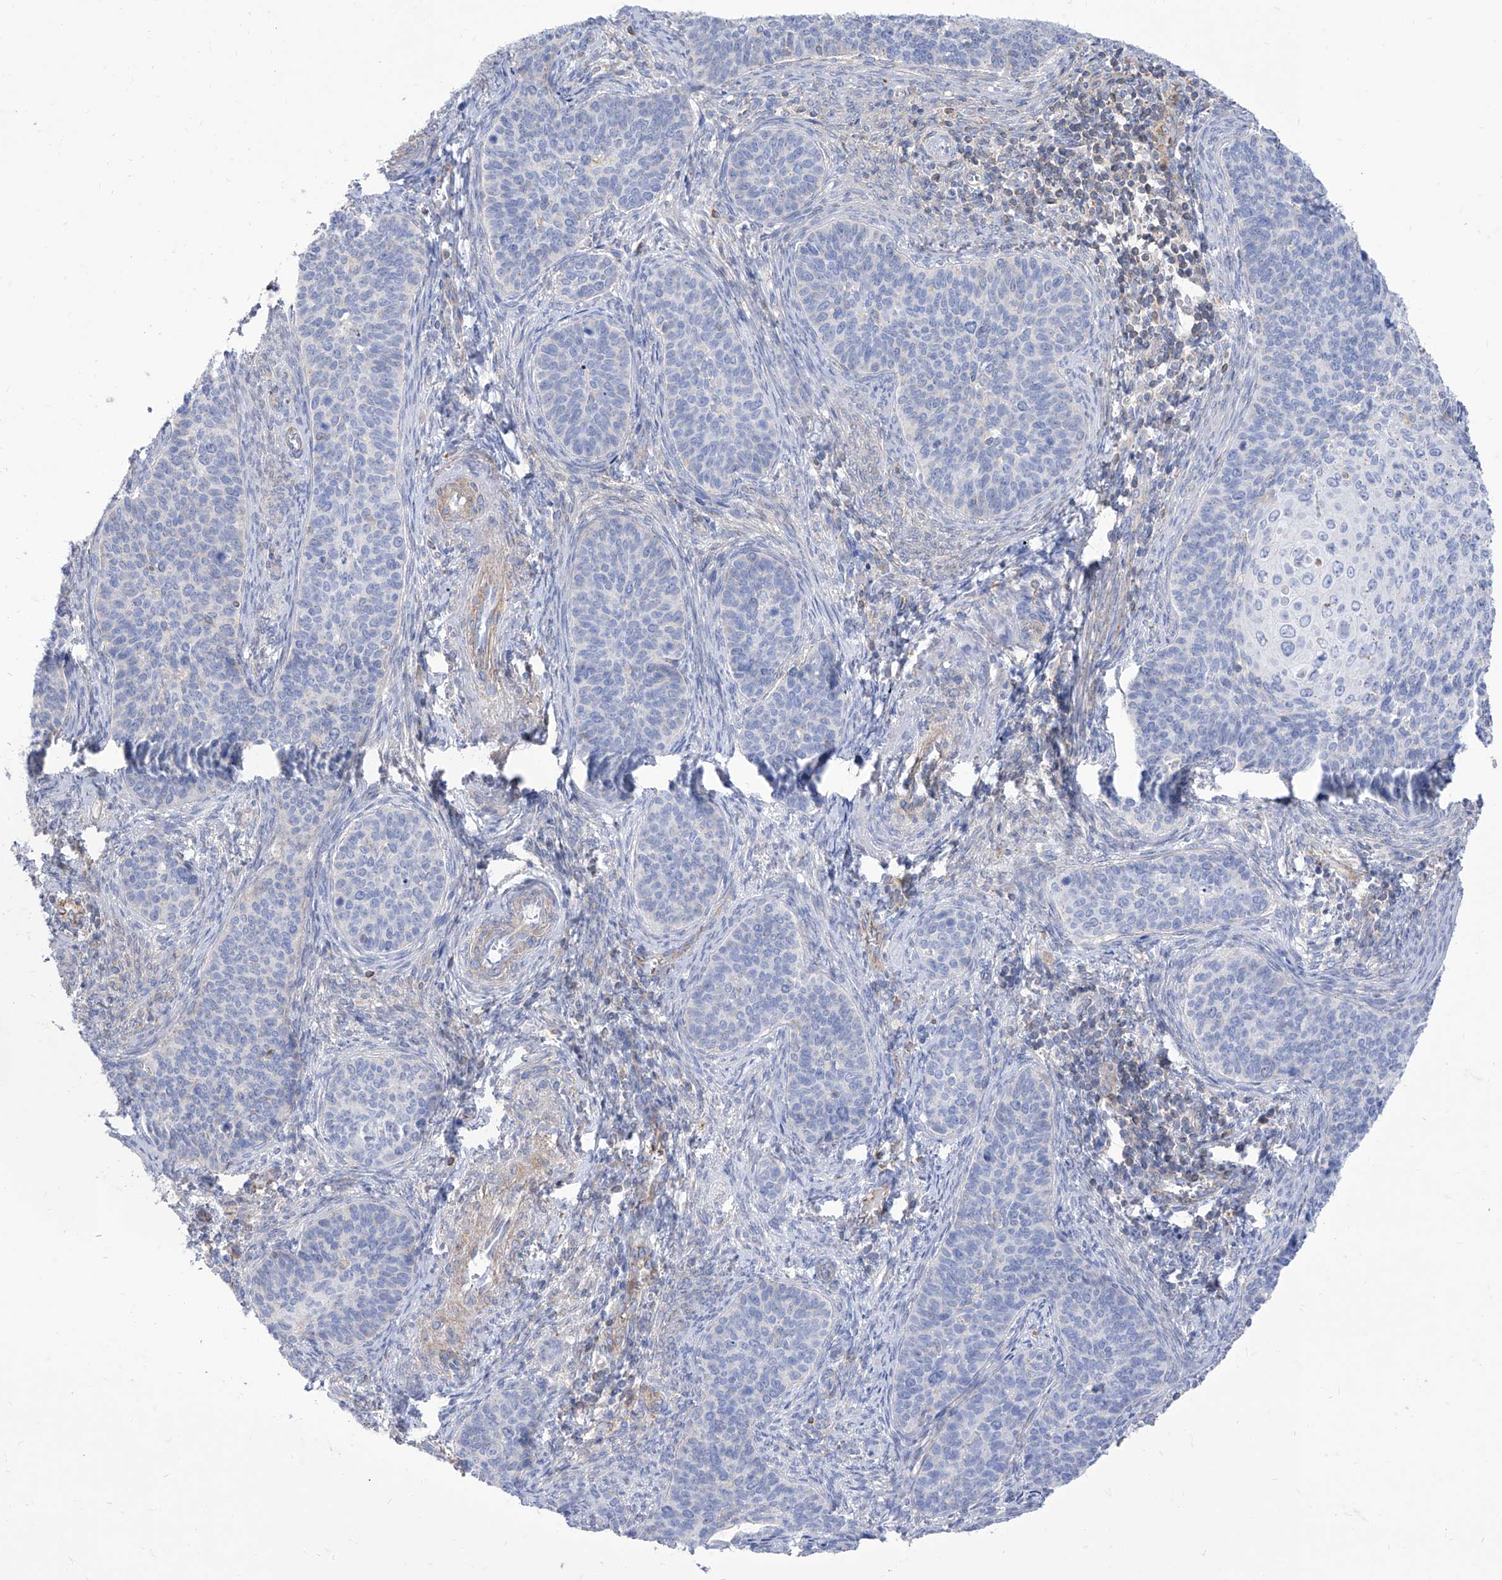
{"staining": {"intensity": "negative", "quantity": "none", "location": "none"}, "tissue": "cervical cancer", "cell_type": "Tumor cells", "image_type": "cancer", "snomed": [{"axis": "morphology", "description": "Squamous cell carcinoma, NOS"}, {"axis": "topography", "description": "Cervix"}], "caption": "A high-resolution histopathology image shows immunohistochemistry staining of cervical cancer (squamous cell carcinoma), which exhibits no significant expression in tumor cells. The staining was performed using DAB (3,3'-diaminobenzidine) to visualize the protein expression in brown, while the nuclei were stained in blue with hematoxylin (Magnification: 20x).", "gene": "C1orf74", "patient": {"sex": "female", "age": 33}}